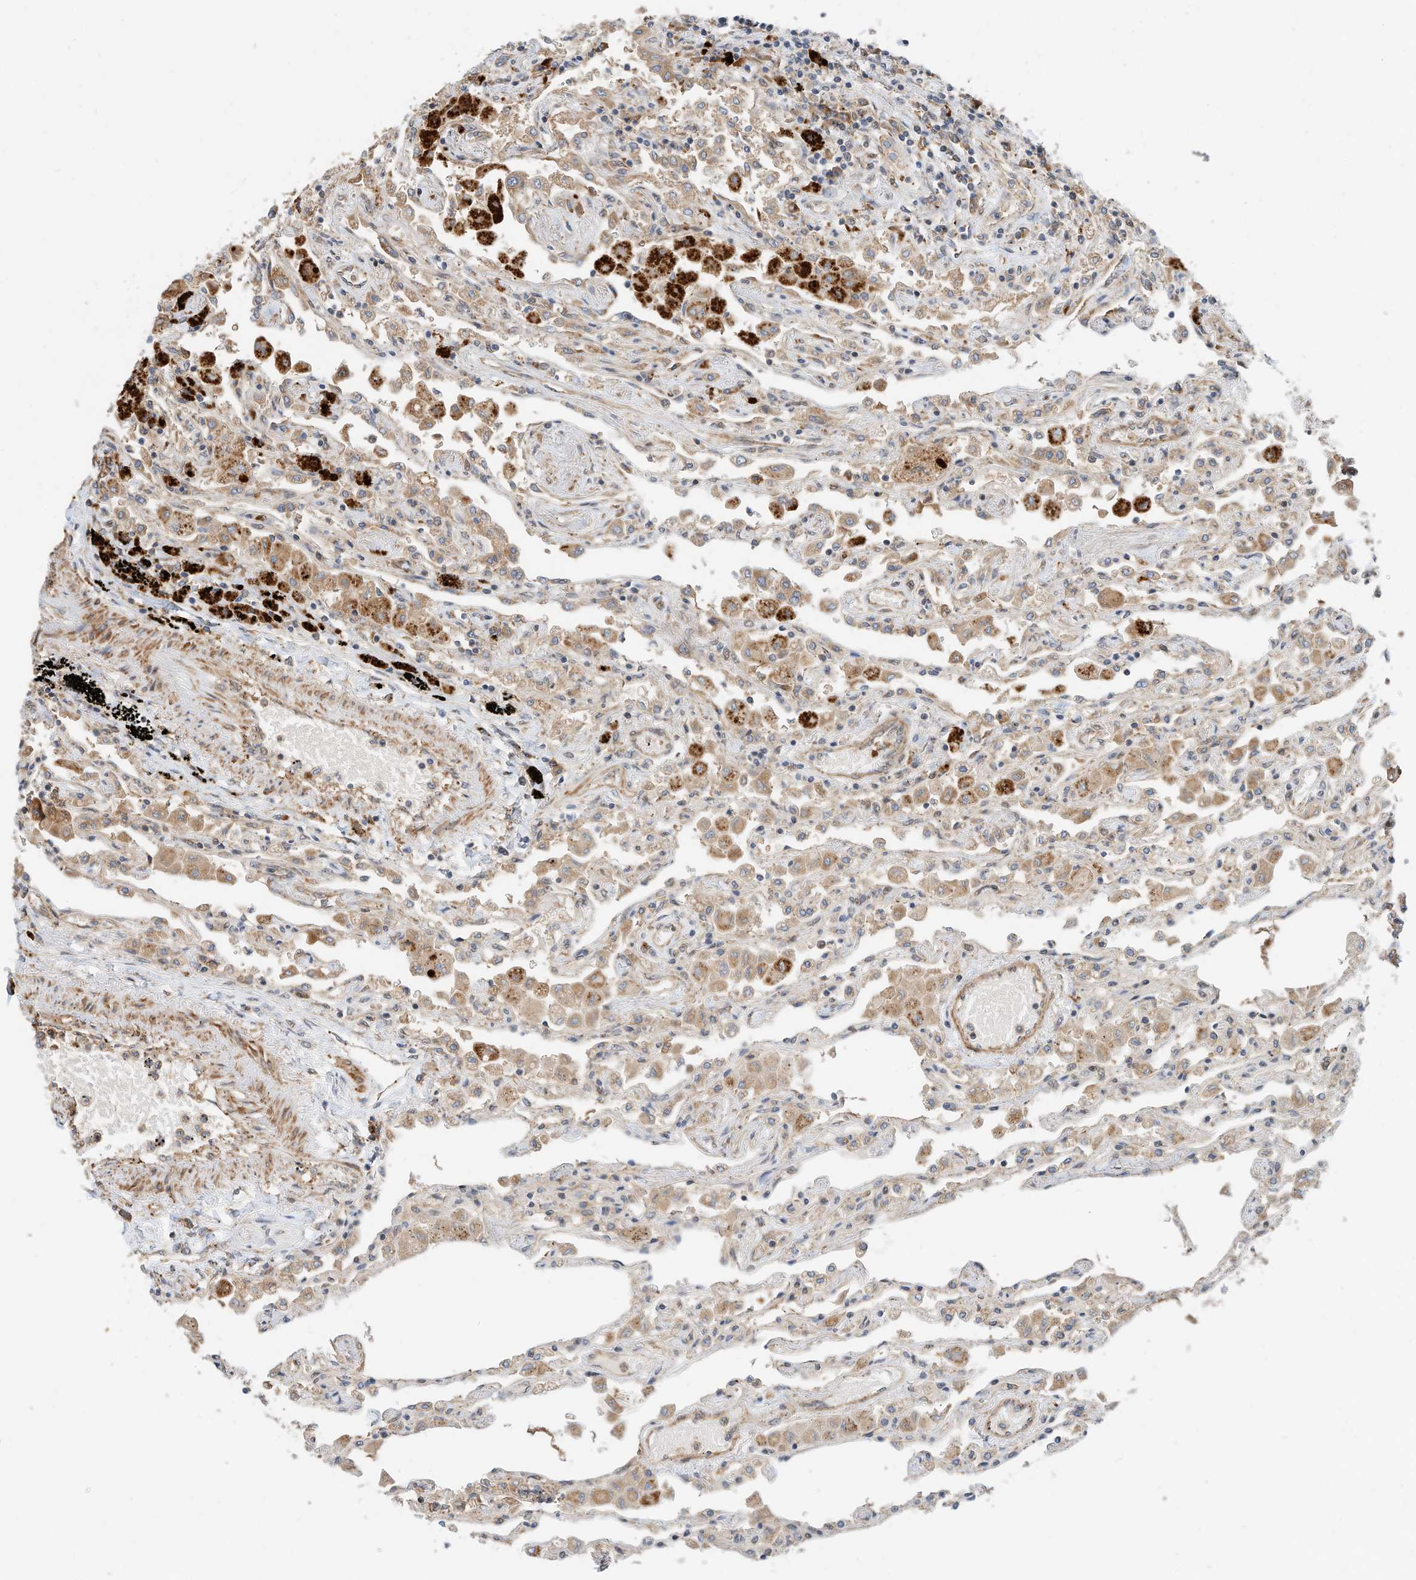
{"staining": {"intensity": "moderate", "quantity": ">75%", "location": "cytoplasmic/membranous"}, "tissue": "lung", "cell_type": "Alveolar cells", "image_type": "normal", "snomed": [{"axis": "morphology", "description": "Normal tissue, NOS"}, {"axis": "topography", "description": "Bronchus"}, {"axis": "topography", "description": "Lung"}], "caption": "DAB immunohistochemical staining of normal lung demonstrates moderate cytoplasmic/membranous protein expression in approximately >75% of alveolar cells.", "gene": "CPAMD8", "patient": {"sex": "female", "age": 49}}